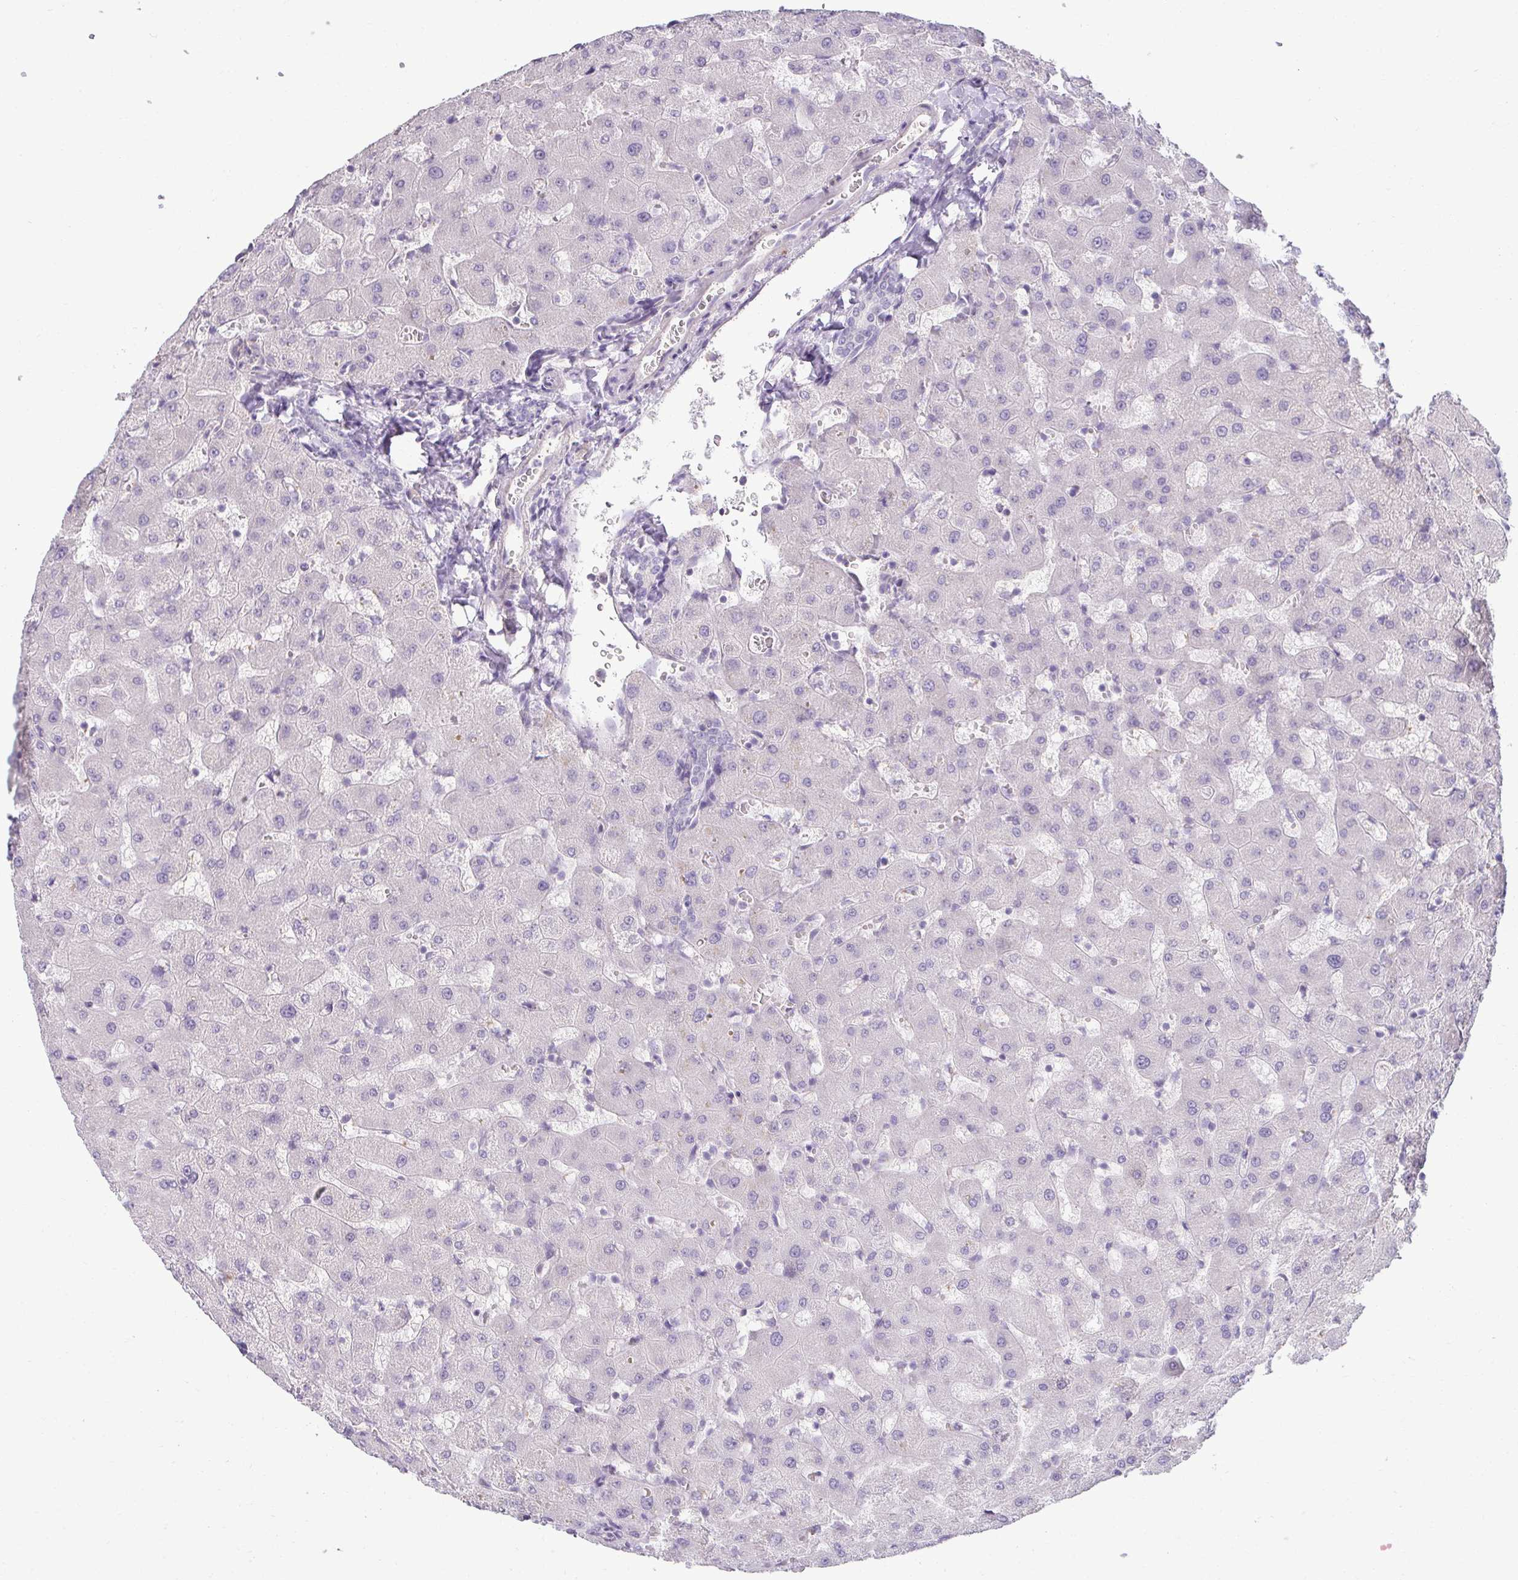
{"staining": {"intensity": "negative", "quantity": "none", "location": "none"}, "tissue": "liver", "cell_type": "Cholangiocytes", "image_type": "normal", "snomed": [{"axis": "morphology", "description": "Normal tissue, NOS"}, {"axis": "topography", "description": "Liver"}], "caption": "This is an IHC image of unremarkable liver. There is no expression in cholangiocytes.", "gene": "SLC30A3", "patient": {"sex": "female", "age": 63}}